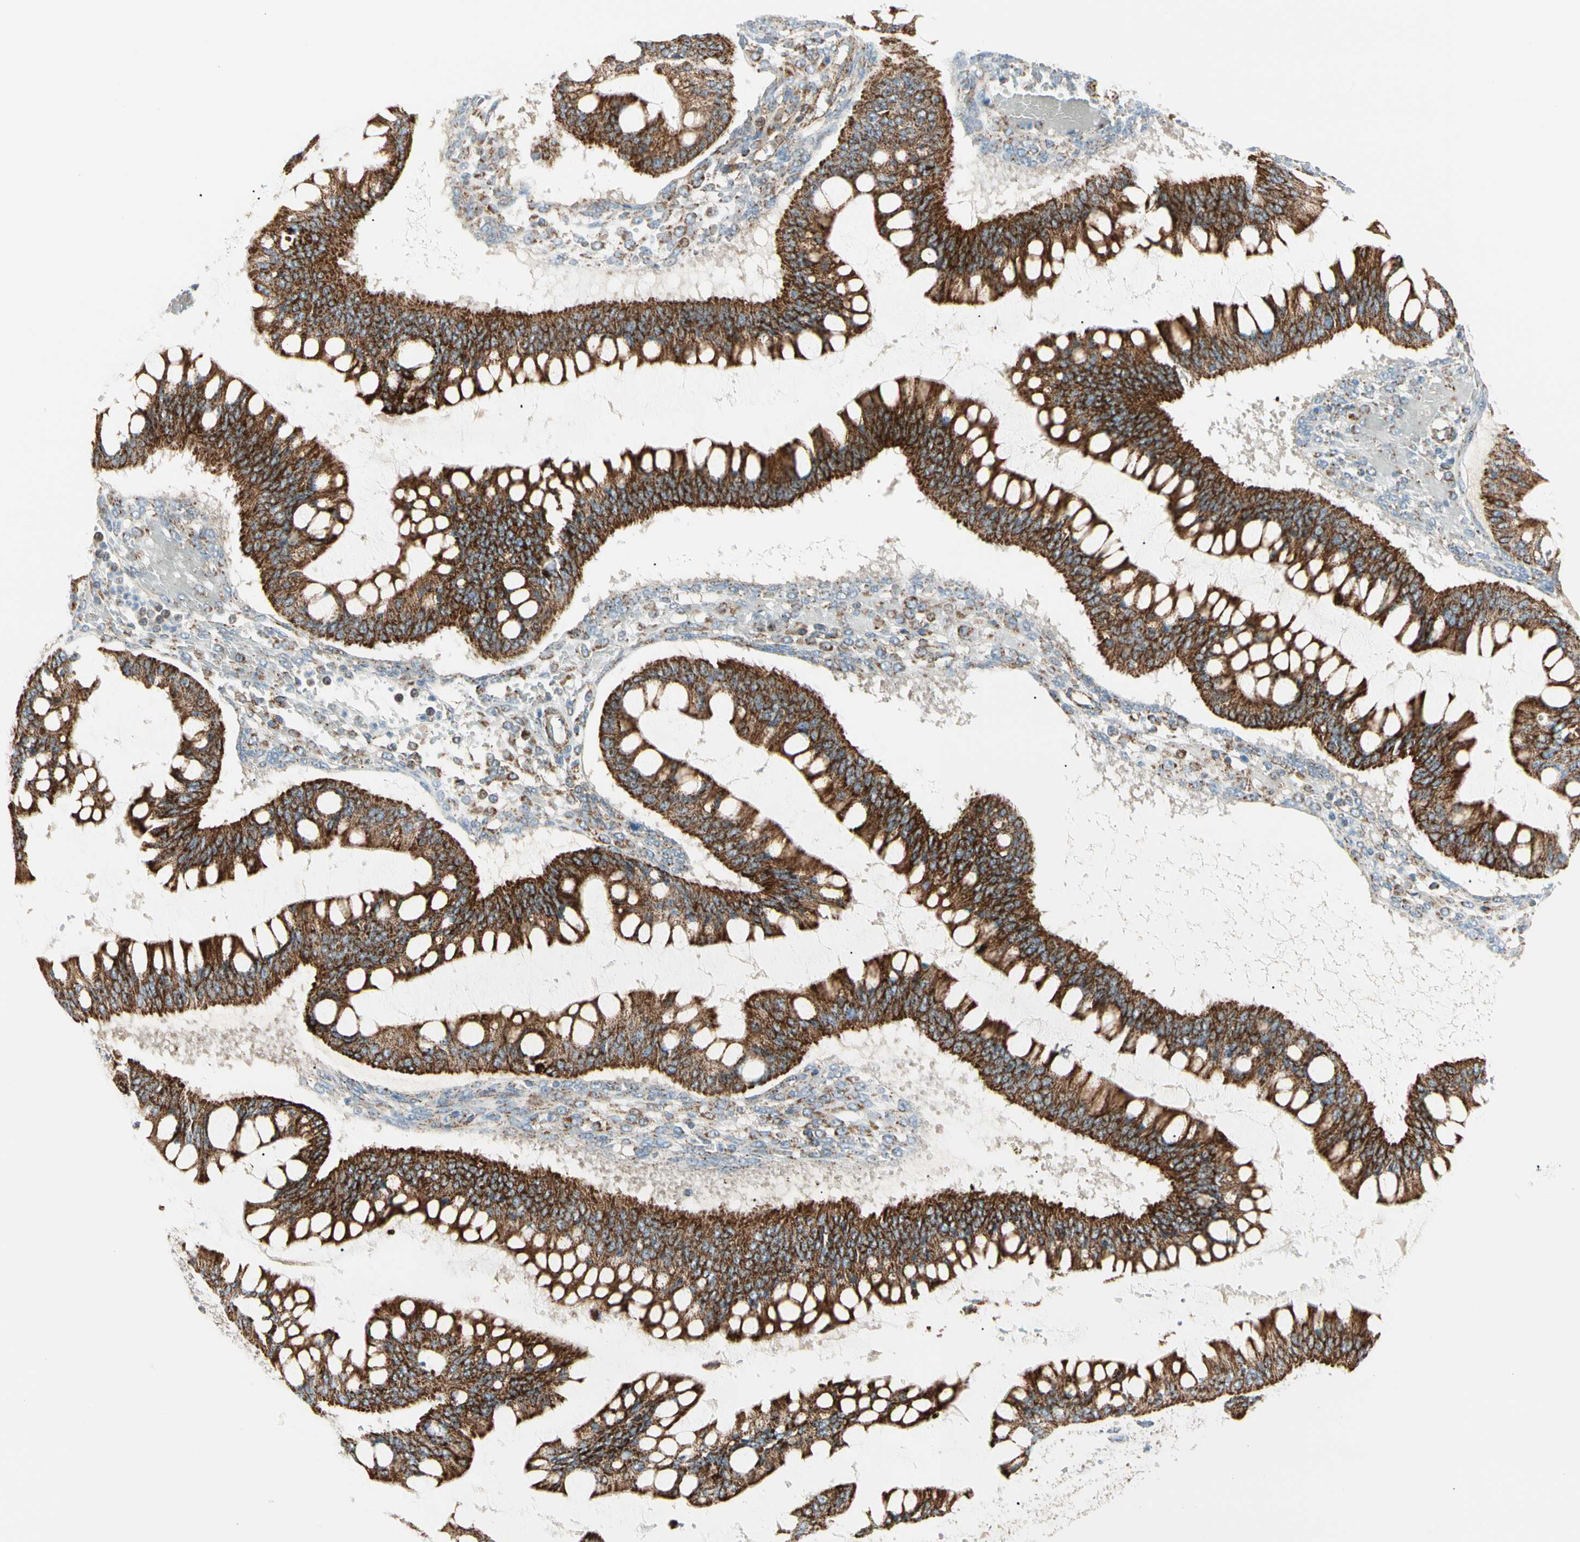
{"staining": {"intensity": "strong", "quantity": ">75%", "location": "cytoplasmic/membranous"}, "tissue": "ovarian cancer", "cell_type": "Tumor cells", "image_type": "cancer", "snomed": [{"axis": "morphology", "description": "Cystadenocarcinoma, mucinous, NOS"}, {"axis": "topography", "description": "Ovary"}], "caption": "Protein staining of ovarian mucinous cystadenocarcinoma tissue displays strong cytoplasmic/membranous positivity in about >75% of tumor cells. The staining was performed using DAB to visualize the protein expression in brown, while the nuclei were stained in blue with hematoxylin (Magnification: 20x).", "gene": "TBC1D10A", "patient": {"sex": "female", "age": 73}}